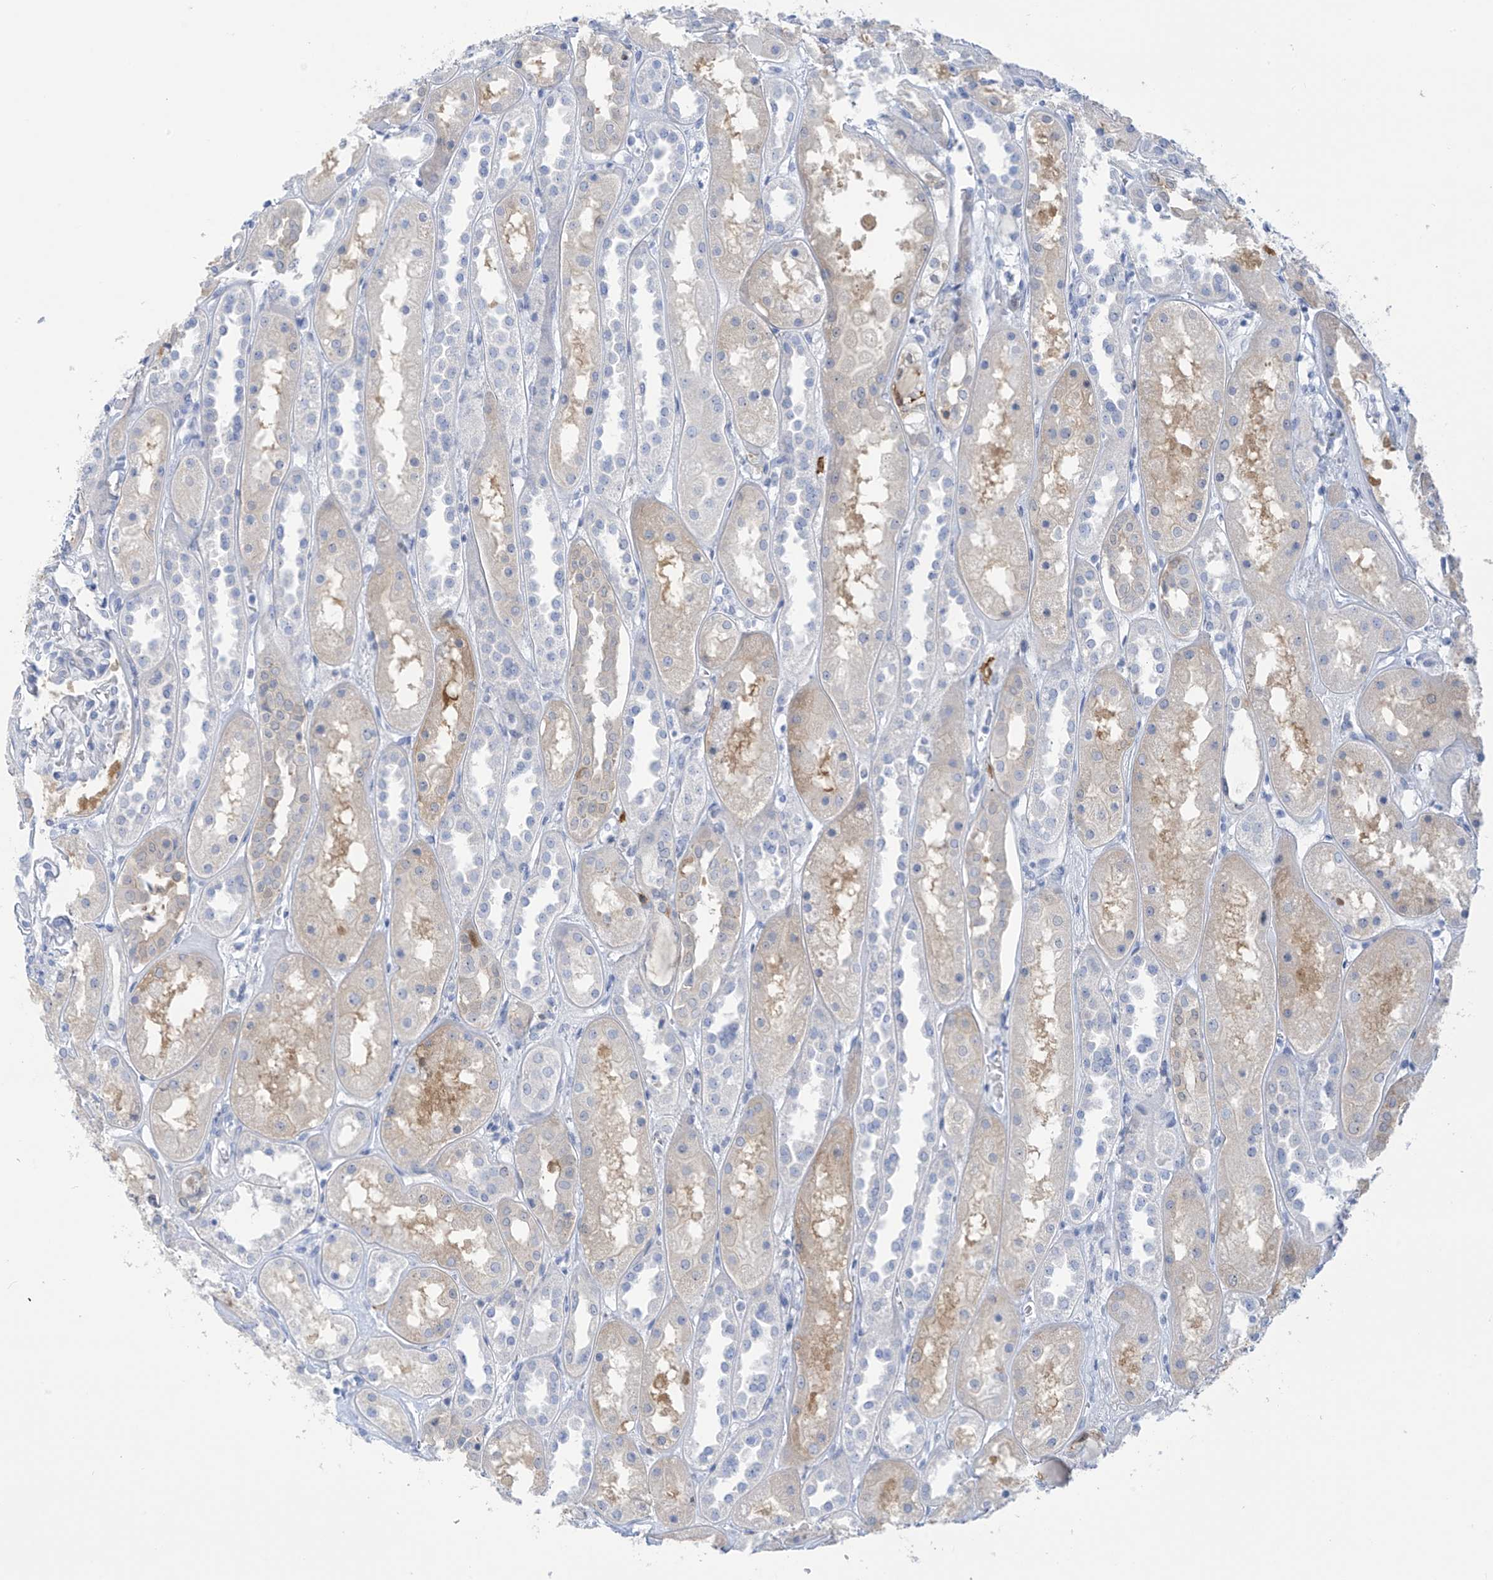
{"staining": {"intensity": "negative", "quantity": "none", "location": "none"}, "tissue": "kidney", "cell_type": "Cells in glomeruli", "image_type": "normal", "snomed": [{"axis": "morphology", "description": "Normal tissue, NOS"}, {"axis": "topography", "description": "Kidney"}], "caption": "This is a photomicrograph of IHC staining of normal kidney, which shows no positivity in cells in glomeruli. Nuclei are stained in blue.", "gene": "TRMT2B", "patient": {"sex": "male", "age": 70}}